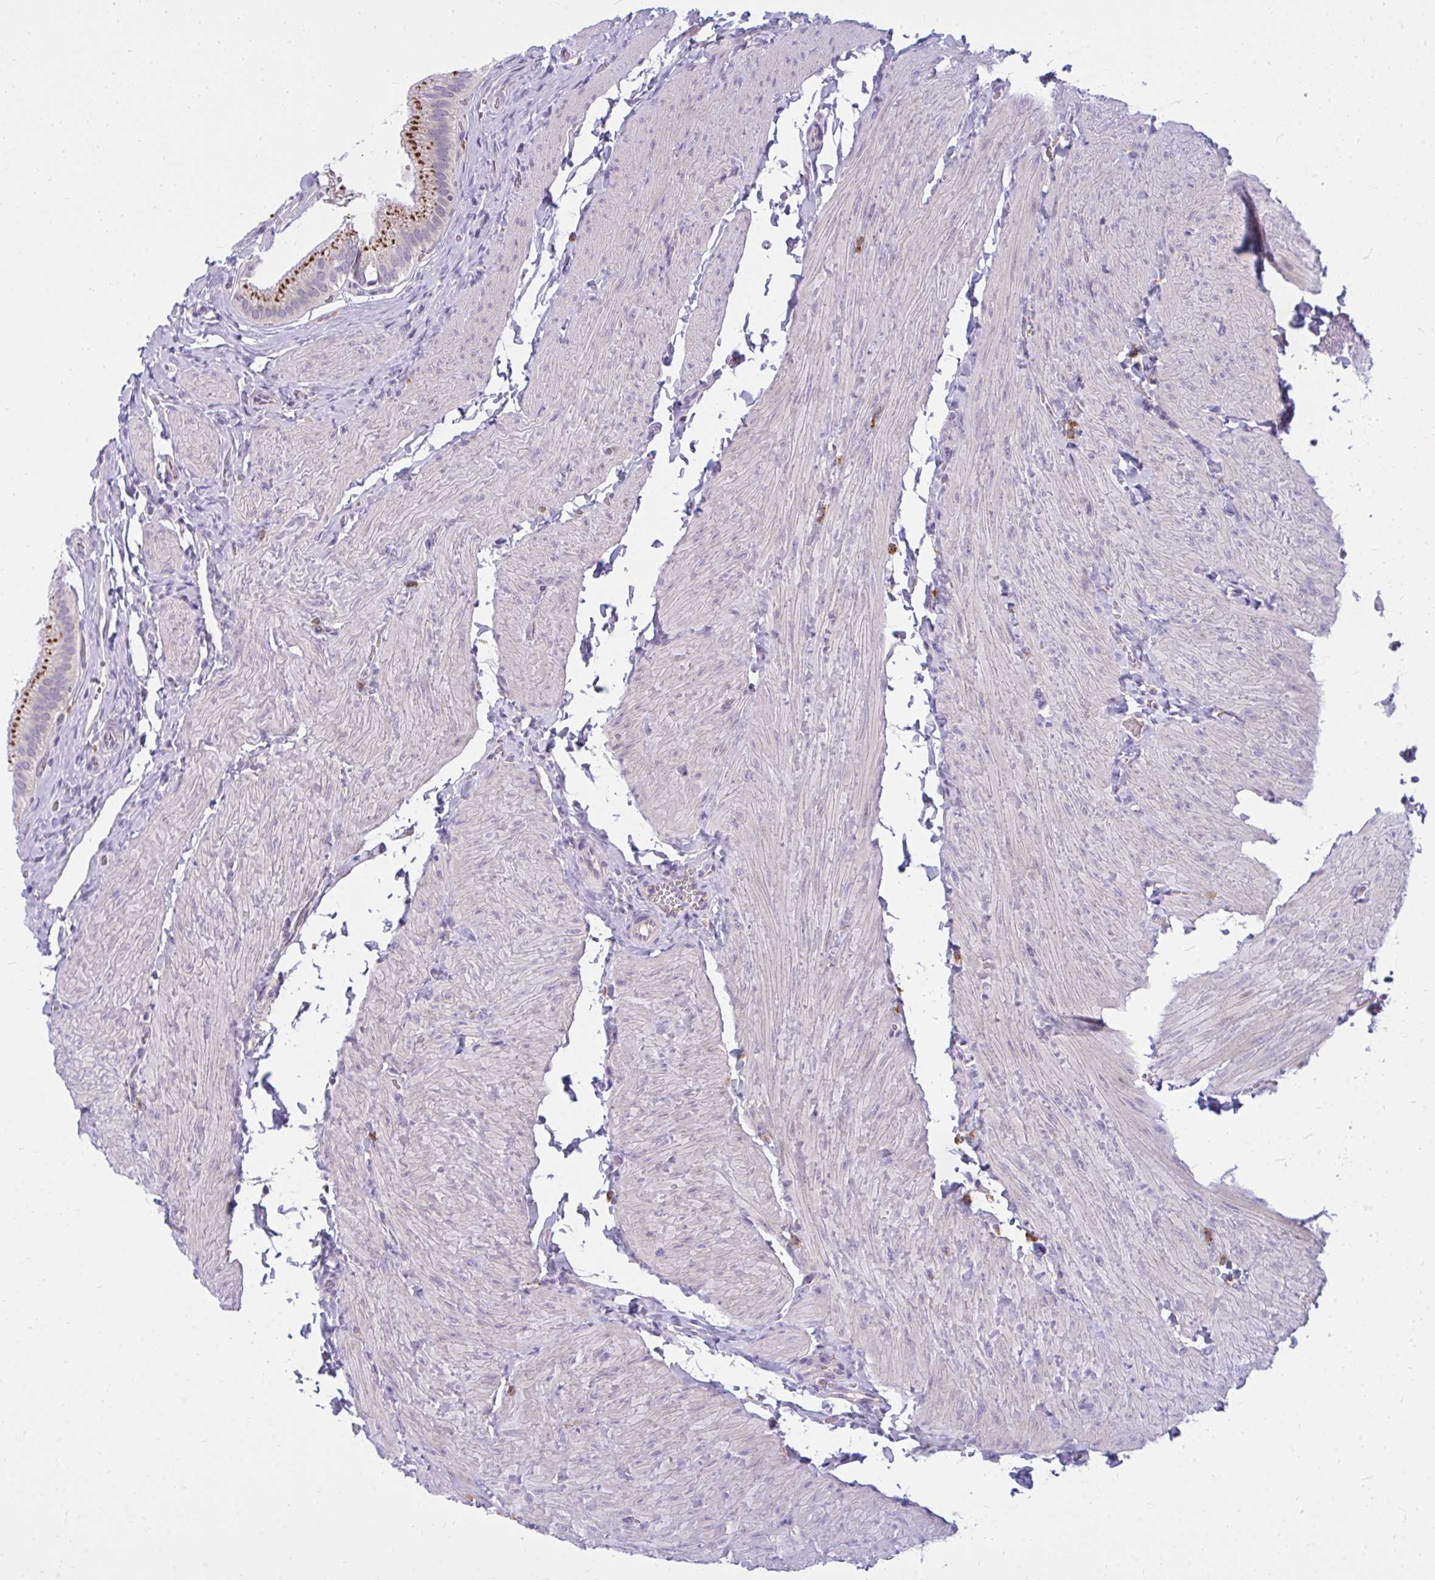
{"staining": {"intensity": "moderate", "quantity": "25%-75%", "location": "cytoplasmic/membranous"}, "tissue": "gallbladder", "cell_type": "Glandular cells", "image_type": "normal", "snomed": [{"axis": "morphology", "description": "Normal tissue, NOS"}, {"axis": "topography", "description": "Gallbladder"}, {"axis": "topography", "description": "Peripheral nerve tissue"}], "caption": "Glandular cells demonstrate moderate cytoplasmic/membranous positivity in approximately 25%-75% of cells in normal gallbladder.", "gene": "ZSCAN25", "patient": {"sex": "male", "age": 17}}